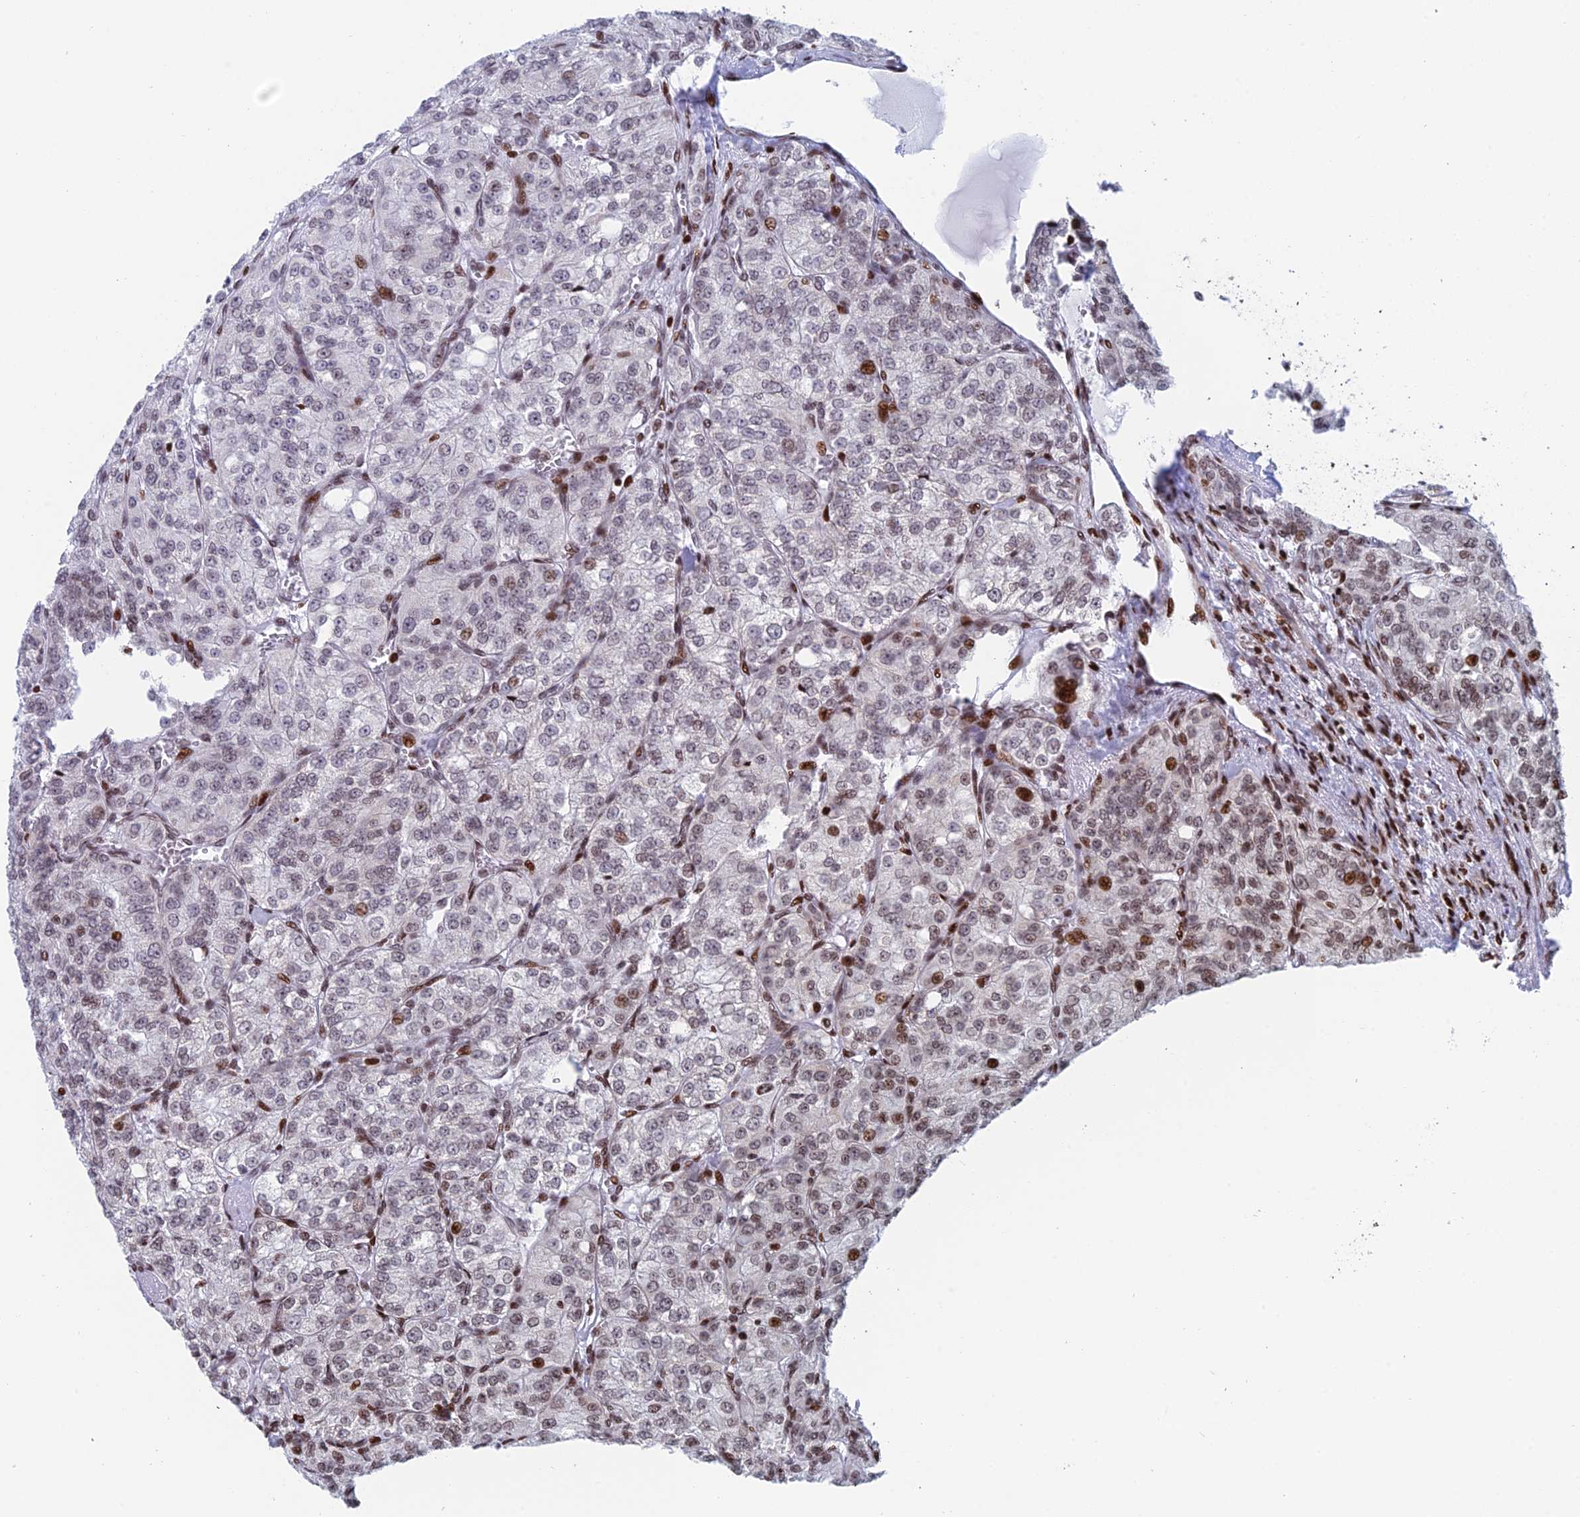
{"staining": {"intensity": "moderate", "quantity": "<25%", "location": "nuclear"}, "tissue": "renal cancer", "cell_type": "Tumor cells", "image_type": "cancer", "snomed": [{"axis": "morphology", "description": "Adenocarcinoma, NOS"}, {"axis": "topography", "description": "Kidney"}], "caption": "This image demonstrates adenocarcinoma (renal) stained with immunohistochemistry (IHC) to label a protein in brown. The nuclear of tumor cells show moderate positivity for the protein. Nuclei are counter-stained blue.", "gene": "RPAP1", "patient": {"sex": "female", "age": 63}}